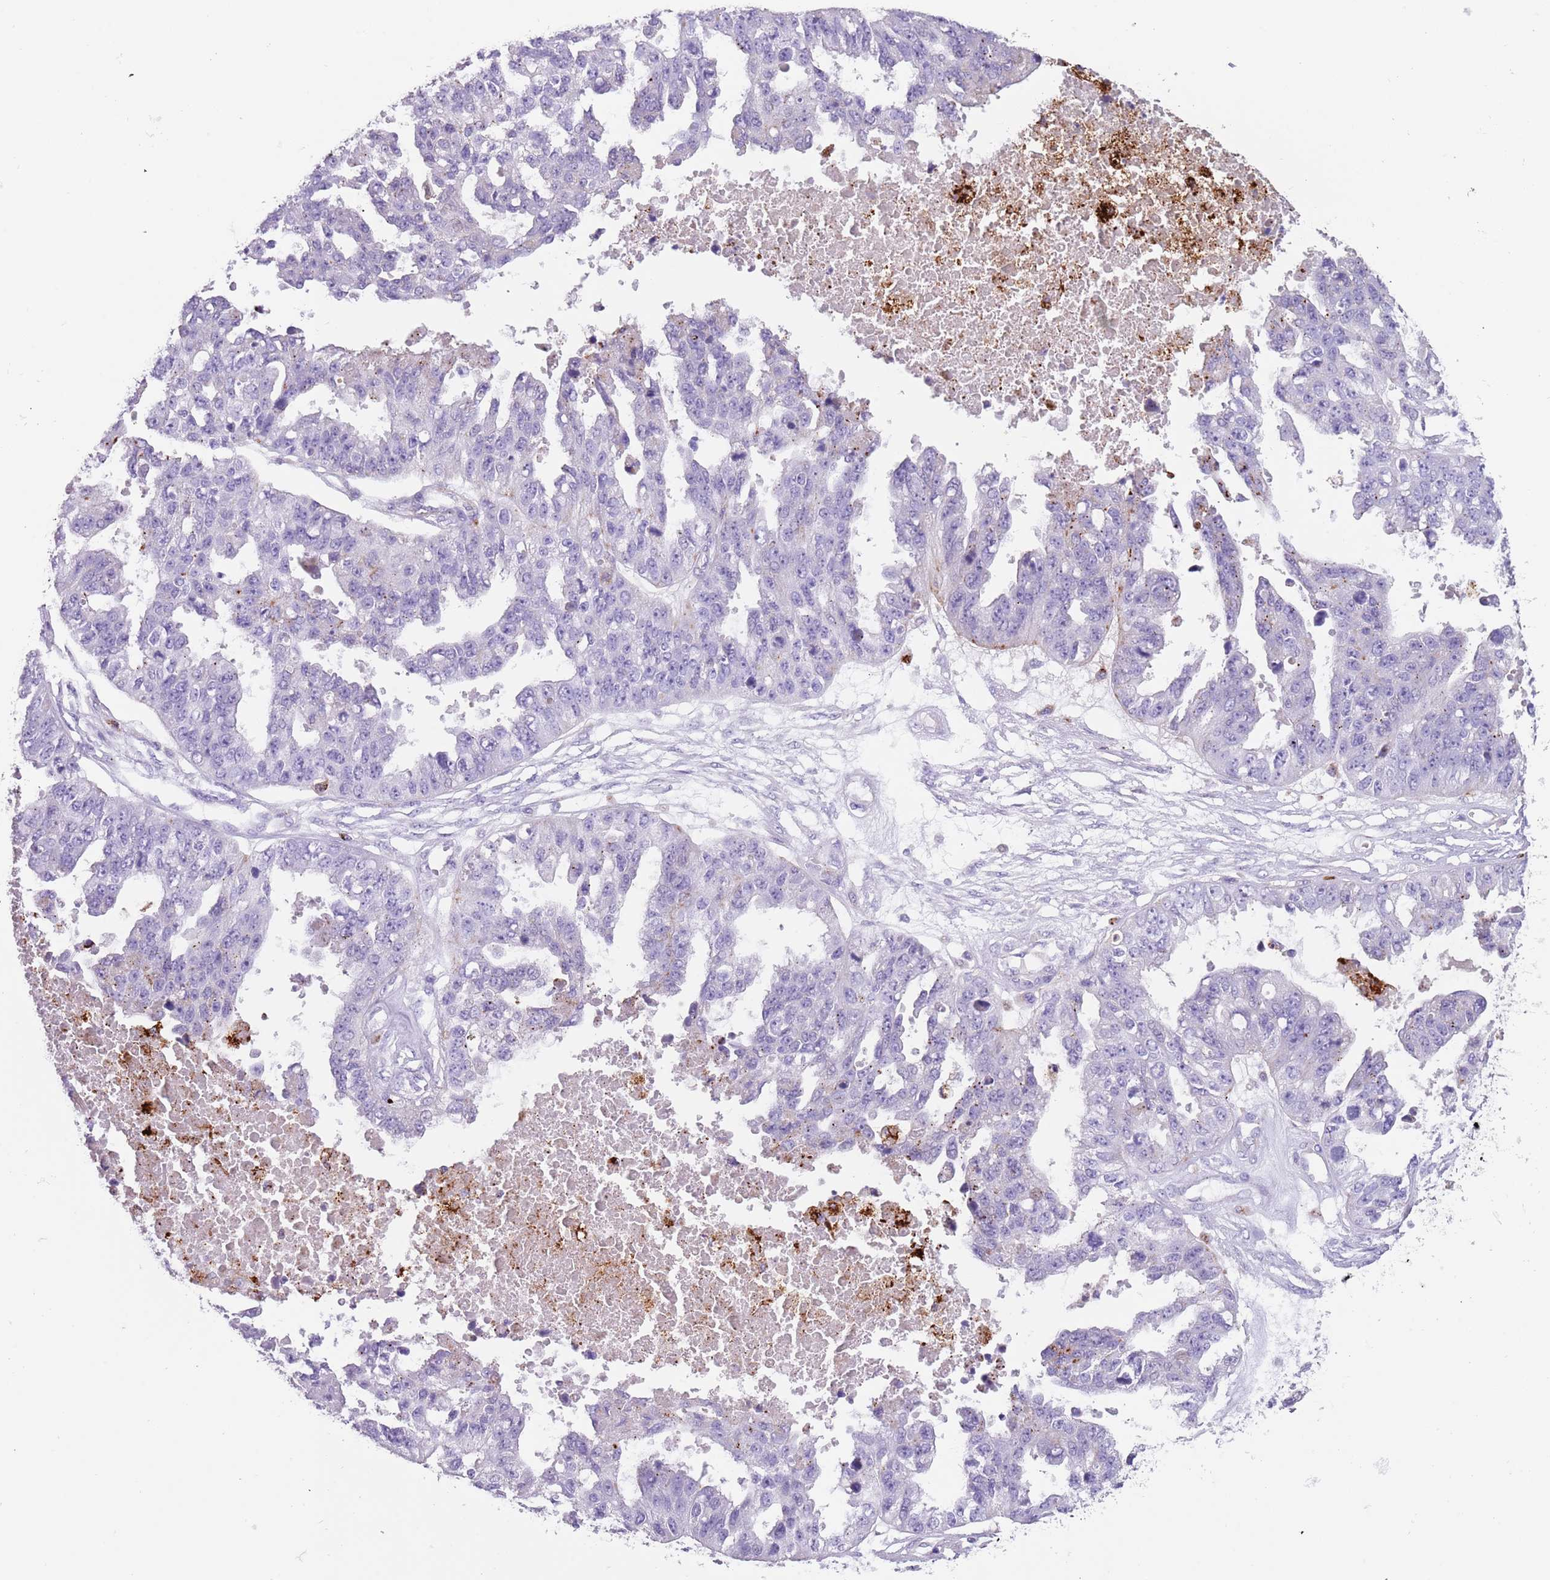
{"staining": {"intensity": "negative", "quantity": "none", "location": "none"}, "tissue": "ovarian cancer", "cell_type": "Tumor cells", "image_type": "cancer", "snomed": [{"axis": "morphology", "description": "Cystadenocarcinoma, serous, NOS"}, {"axis": "topography", "description": "Ovary"}], "caption": "Tumor cells show no significant protein staining in ovarian cancer (serous cystadenocarcinoma). (Immunohistochemistry (ihc), brightfield microscopy, high magnification).", "gene": "LRRN3", "patient": {"sex": "female", "age": 58}}